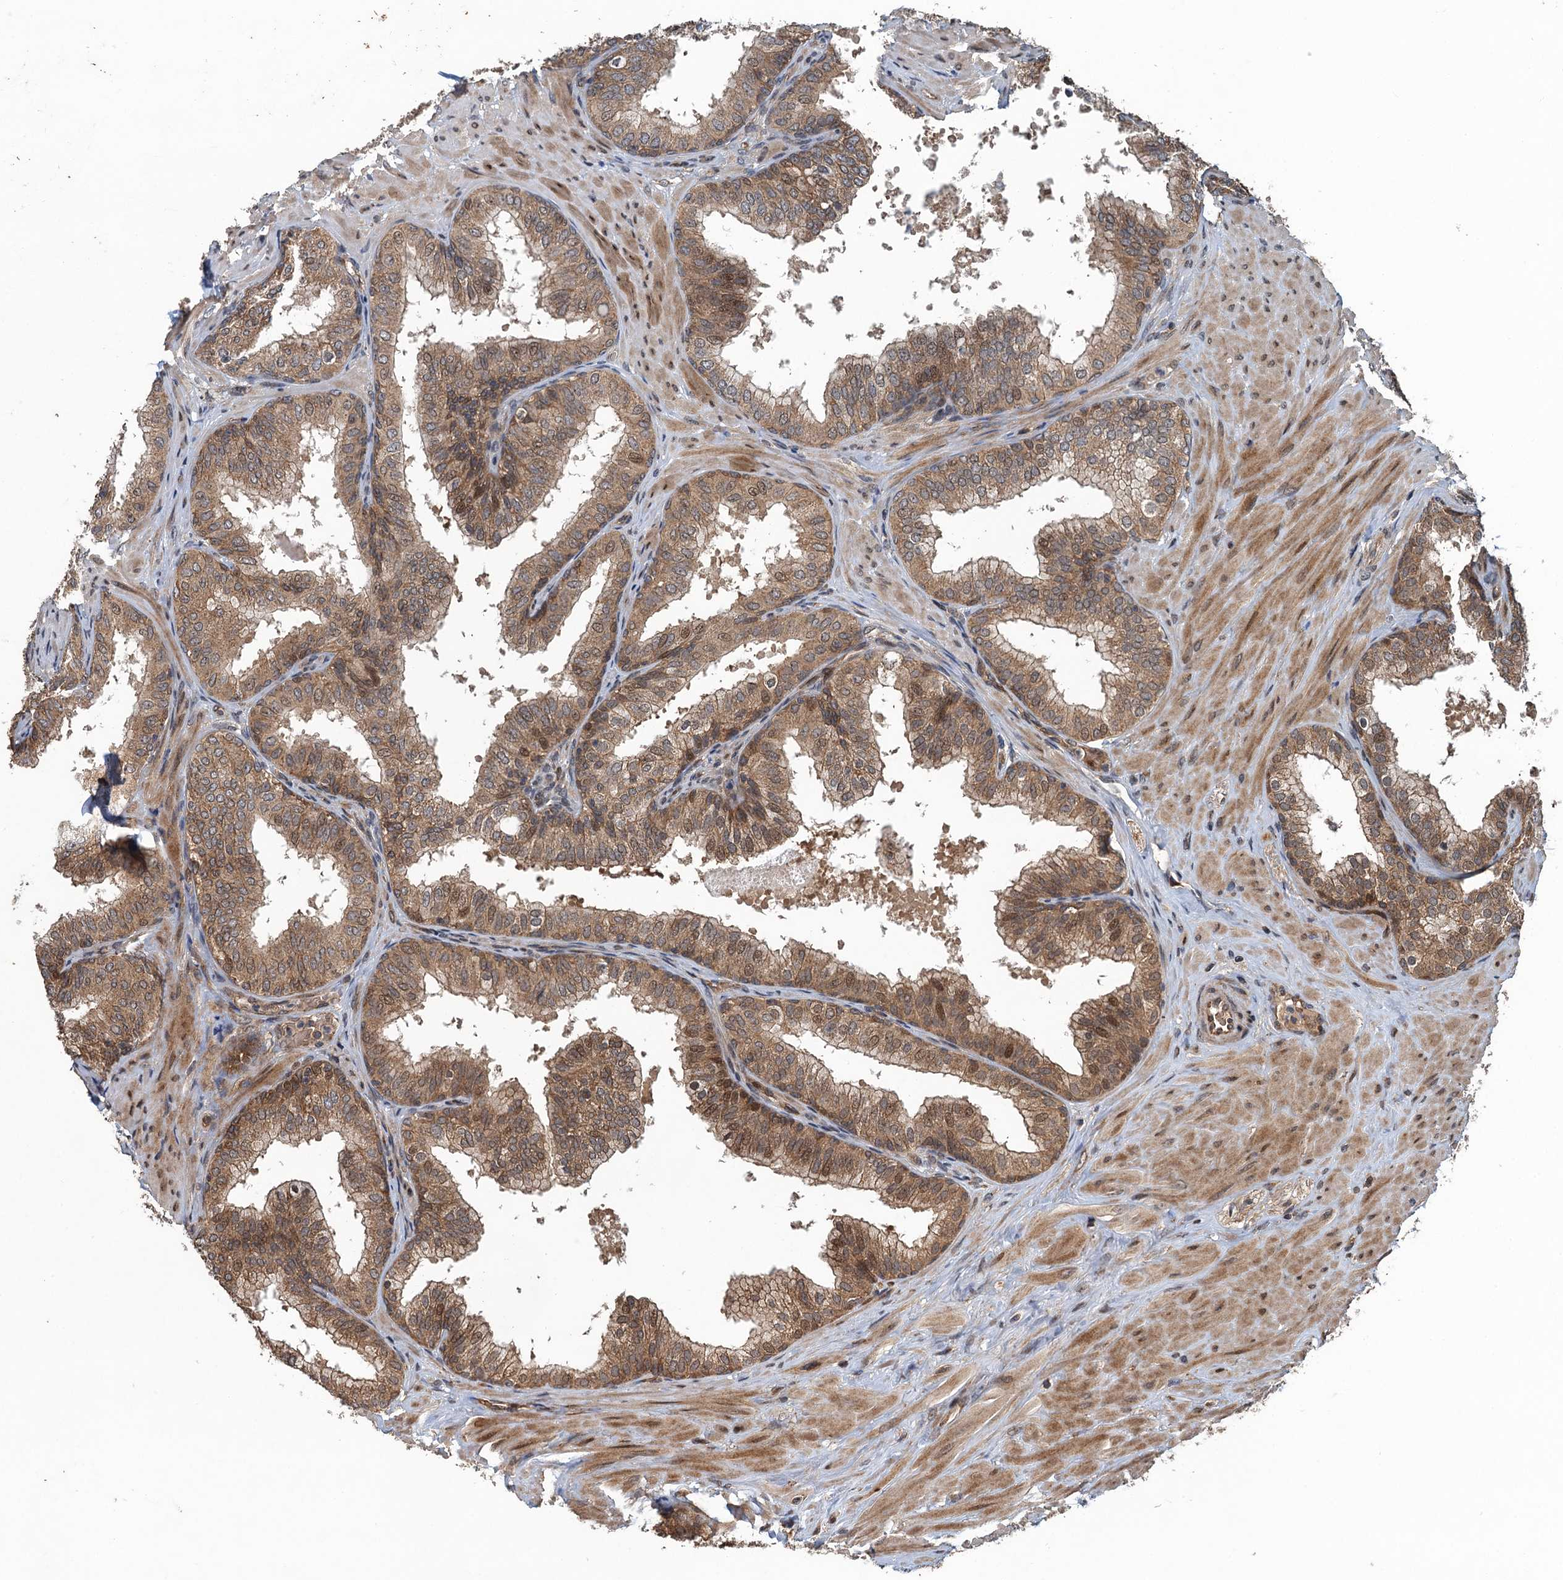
{"staining": {"intensity": "moderate", "quantity": ">75%", "location": "cytoplasmic/membranous,nuclear"}, "tissue": "prostate", "cell_type": "Glandular cells", "image_type": "normal", "snomed": [{"axis": "morphology", "description": "Normal tissue, NOS"}, {"axis": "topography", "description": "Prostate"}], "caption": "Protein staining displays moderate cytoplasmic/membranous,nuclear staining in approximately >75% of glandular cells in unremarkable prostate. The staining was performed using DAB, with brown indicating positive protein expression. Nuclei are stained blue with hematoxylin.", "gene": "SNX32", "patient": {"sex": "male", "age": 60}}